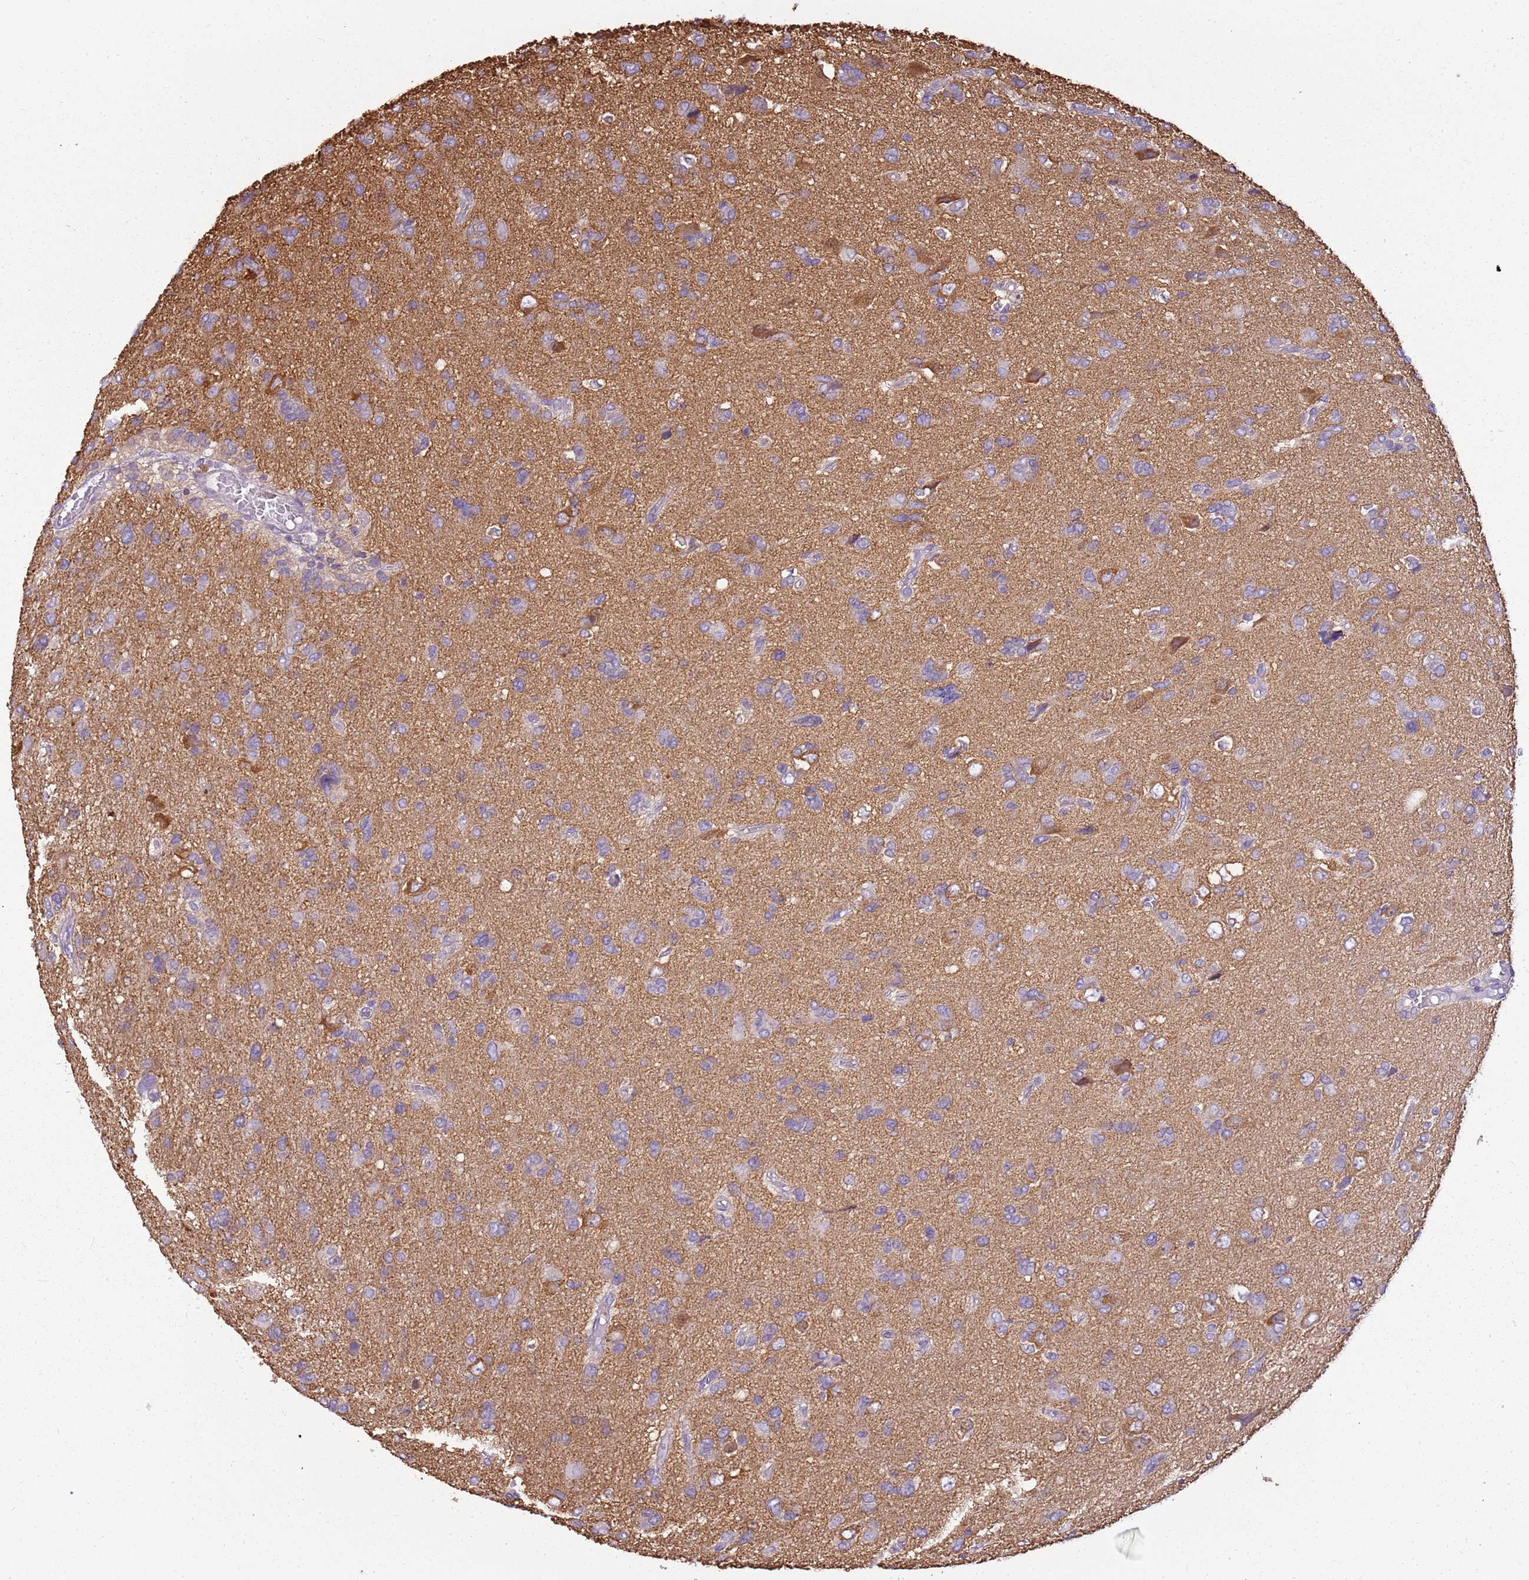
{"staining": {"intensity": "moderate", "quantity": "<25%", "location": "cytoplasmic/membranous"}, "tissue": "glioma", "cell_type": "Tumor cells", "image_type": "cancer", "snomed": [{"axis": "morphology", "description": "Glioma, malignant, High grade"}, {"axis": "topography", "description": "Brain"}], "caption": "This photomicrograph exhibits glioma stained with immunohistochemistry to label a protein in brown. The cytoplasmic/membranous of tumor cells show moderate positivity for the protein. Nuclei are counter-stained blue.", "gene": "CAPN7", "patient": {"sex": "female", "age": 59}}